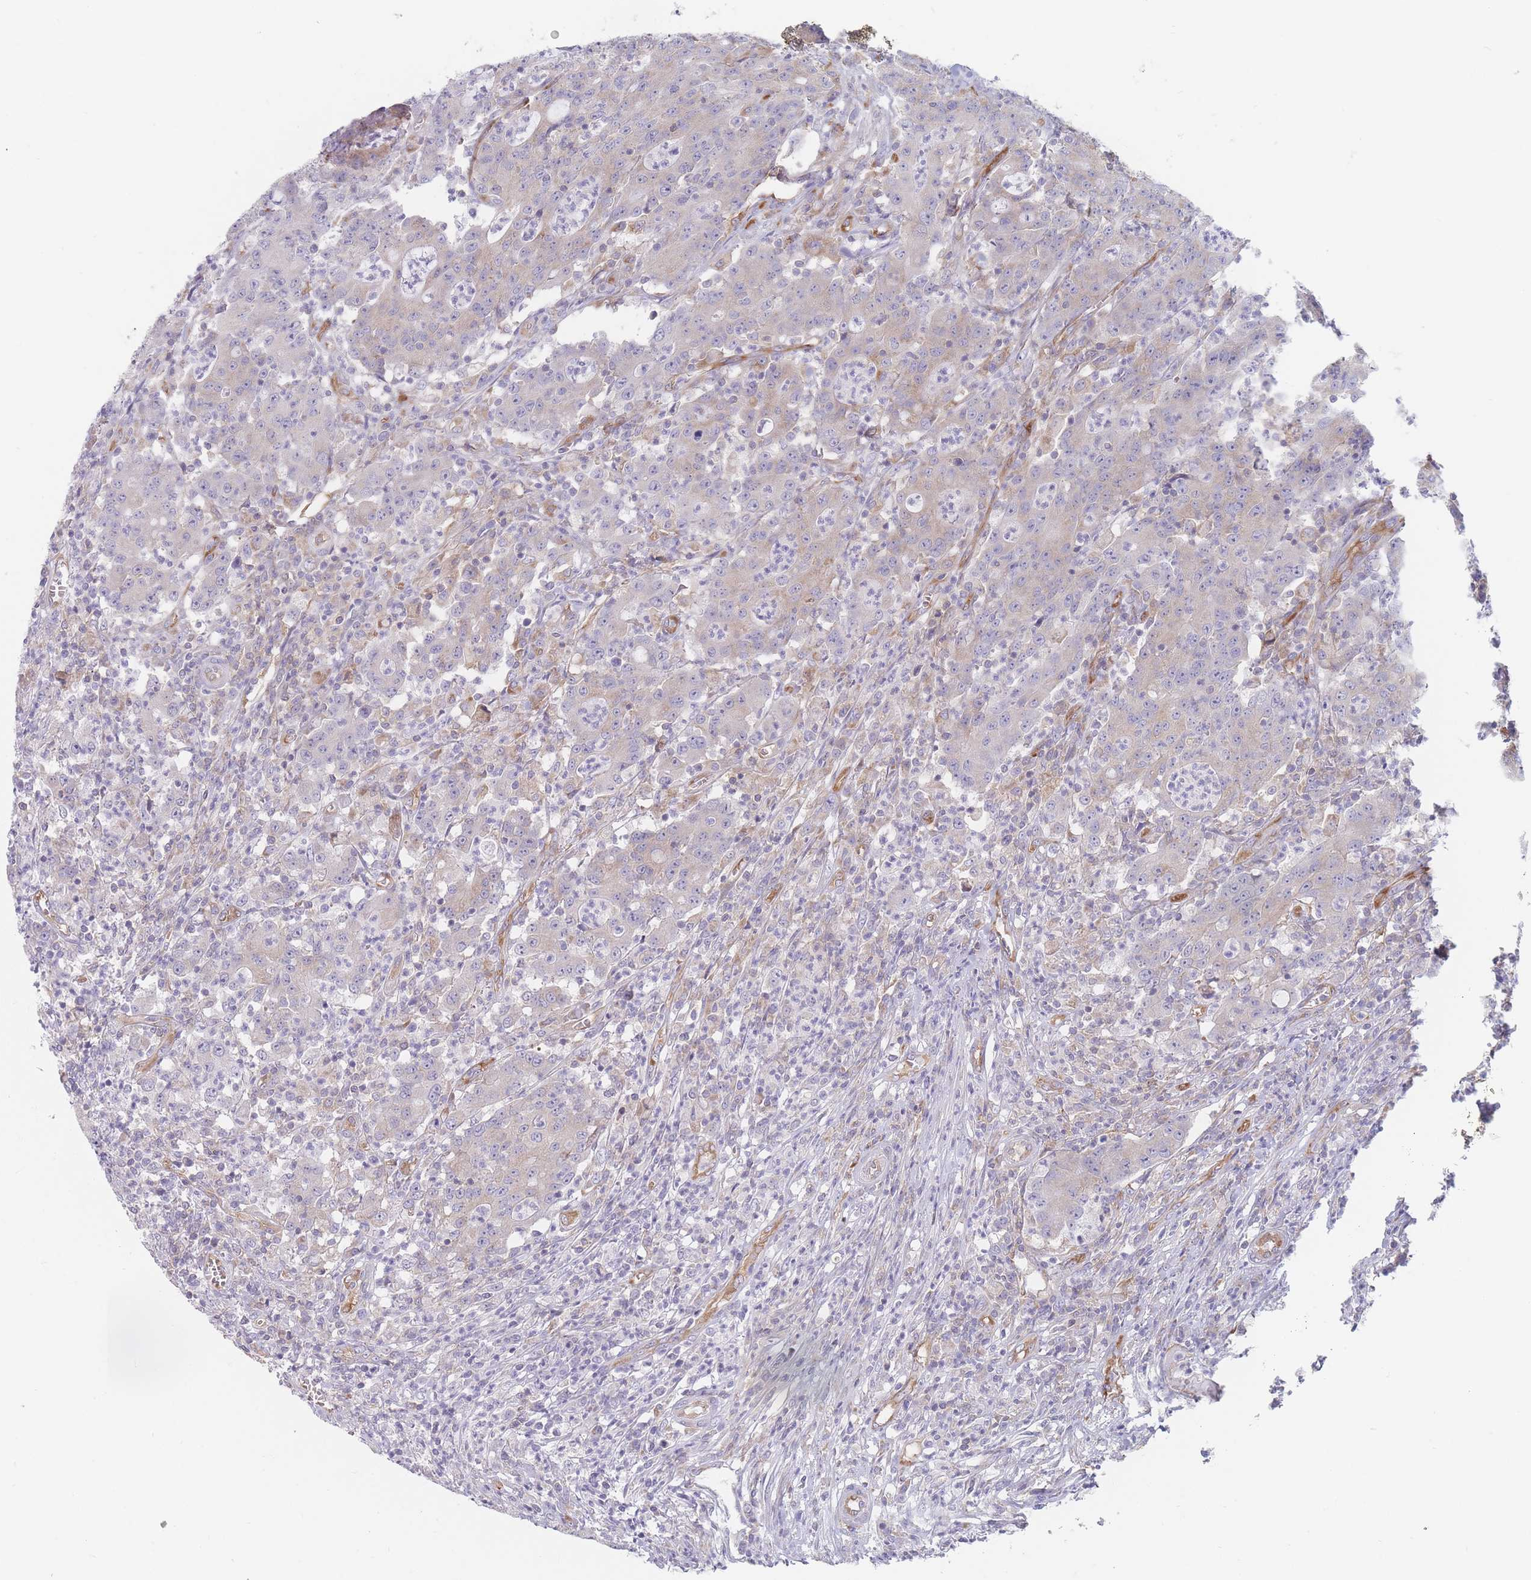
{"staining": {"intensity": "weak", "quantity": "25%-75%", "location": "cytoplasmic/membranous"}, "tissue": "colorectal cancer", "cell_type": "Tumor cells", "image_type": "cancer", "snomed": [{"axis": "morphology", "description": "Adenocarcinoma, NOS"}, {"axis": "topography", "description": "Colon"}], "caption": "Colorectal adenocarcinoma stained with a protein marker demonstrates weak staining in tumor cells.", "gene": "MAP1S", "patient": {"sex": "male", "age": 83}}